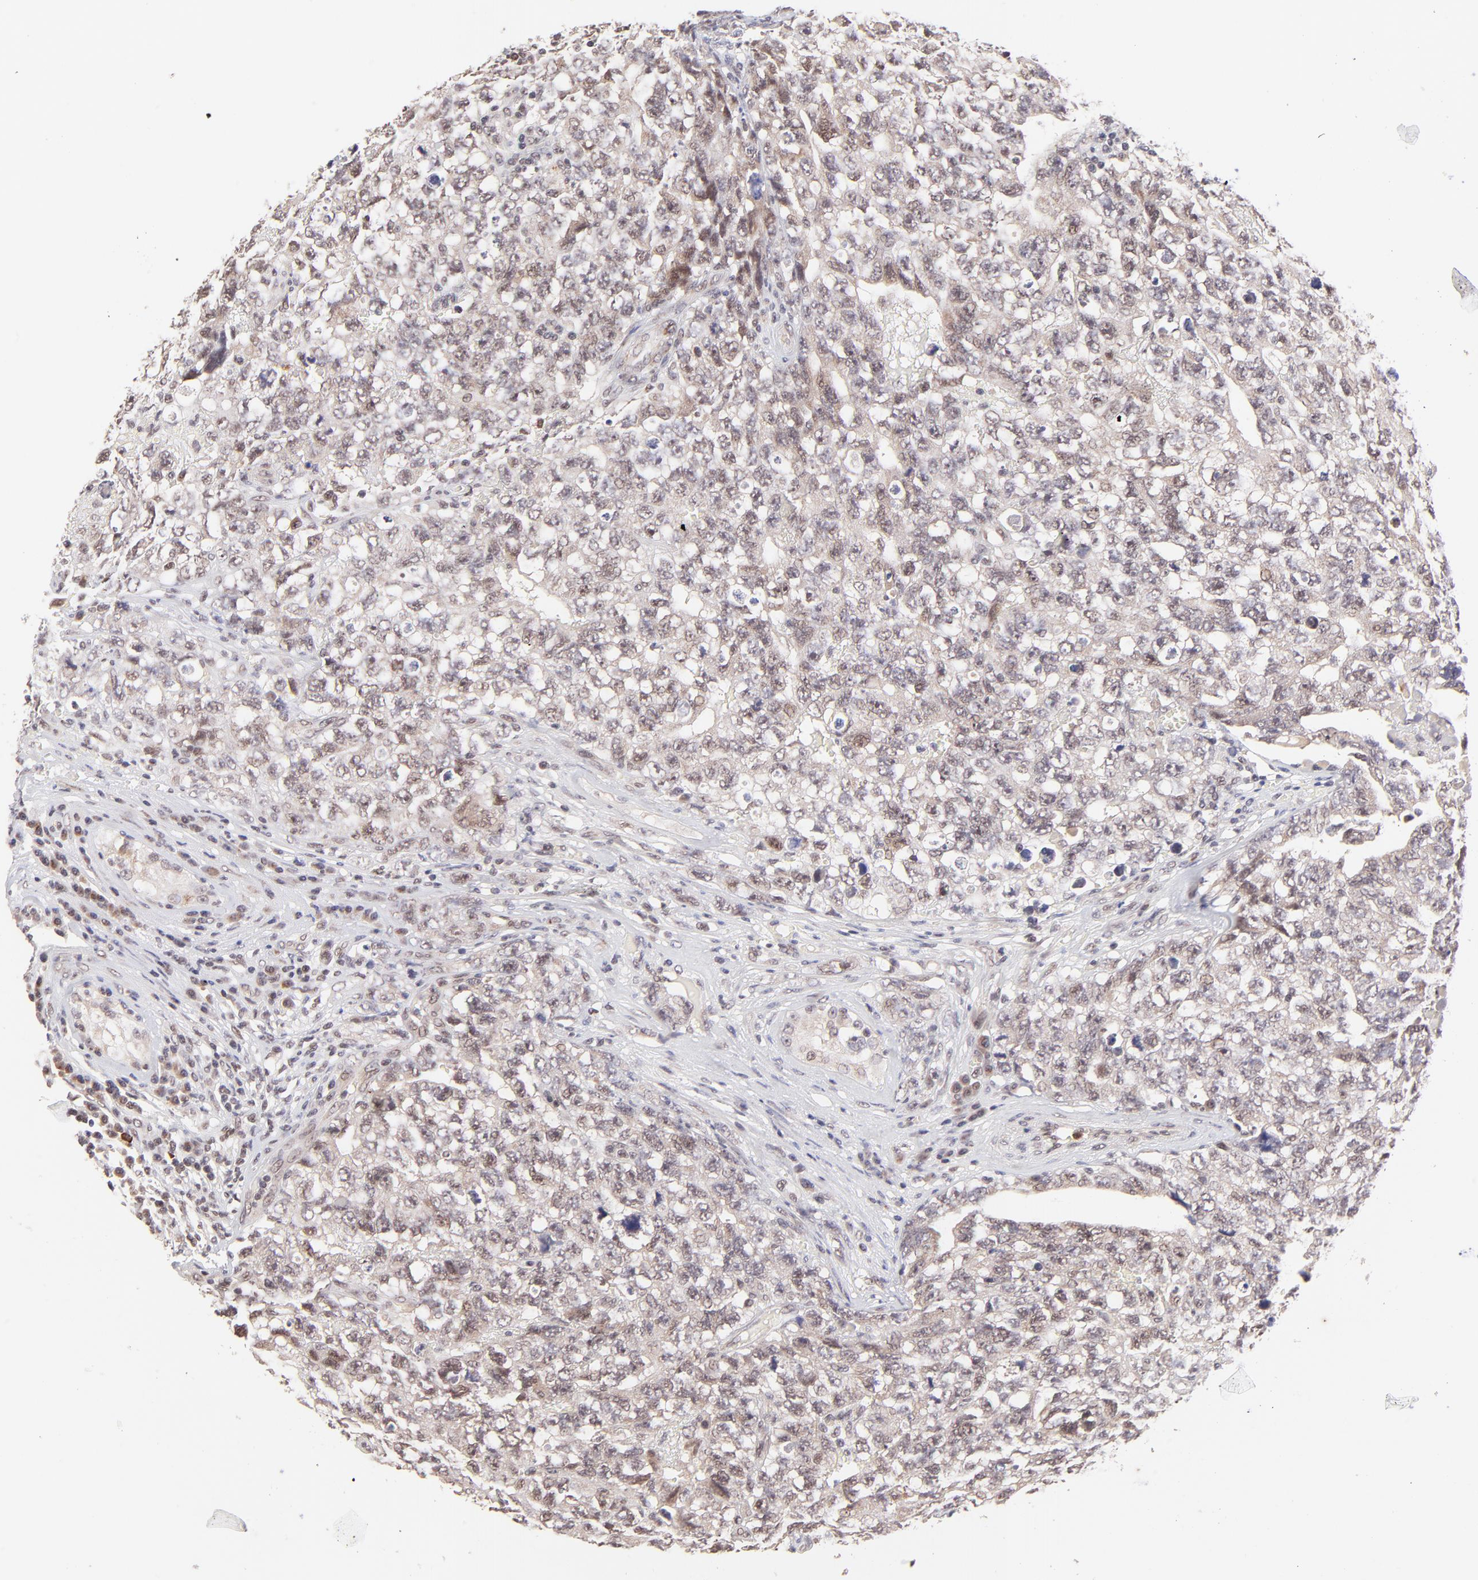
{"staining": {"intensity": "weak", "quantity": "<25%", "location": "nuclear"}, "tissue": "testis cancer", "cell_type": "Tumor cells", "image_type": "cancer", "snomed": [{"axis": "morphology", "description": "Carcinoma, Embryonal, NOS"}, {"axis": "topography", "description": "Testis"}], "caption": "Testis embryonal carcinoma stained for a protein using immunohistochemistry (IHC) displays no positivity tumor cells.", "gene": "MED12", "patient": {"sex": "male", "age": 31}}